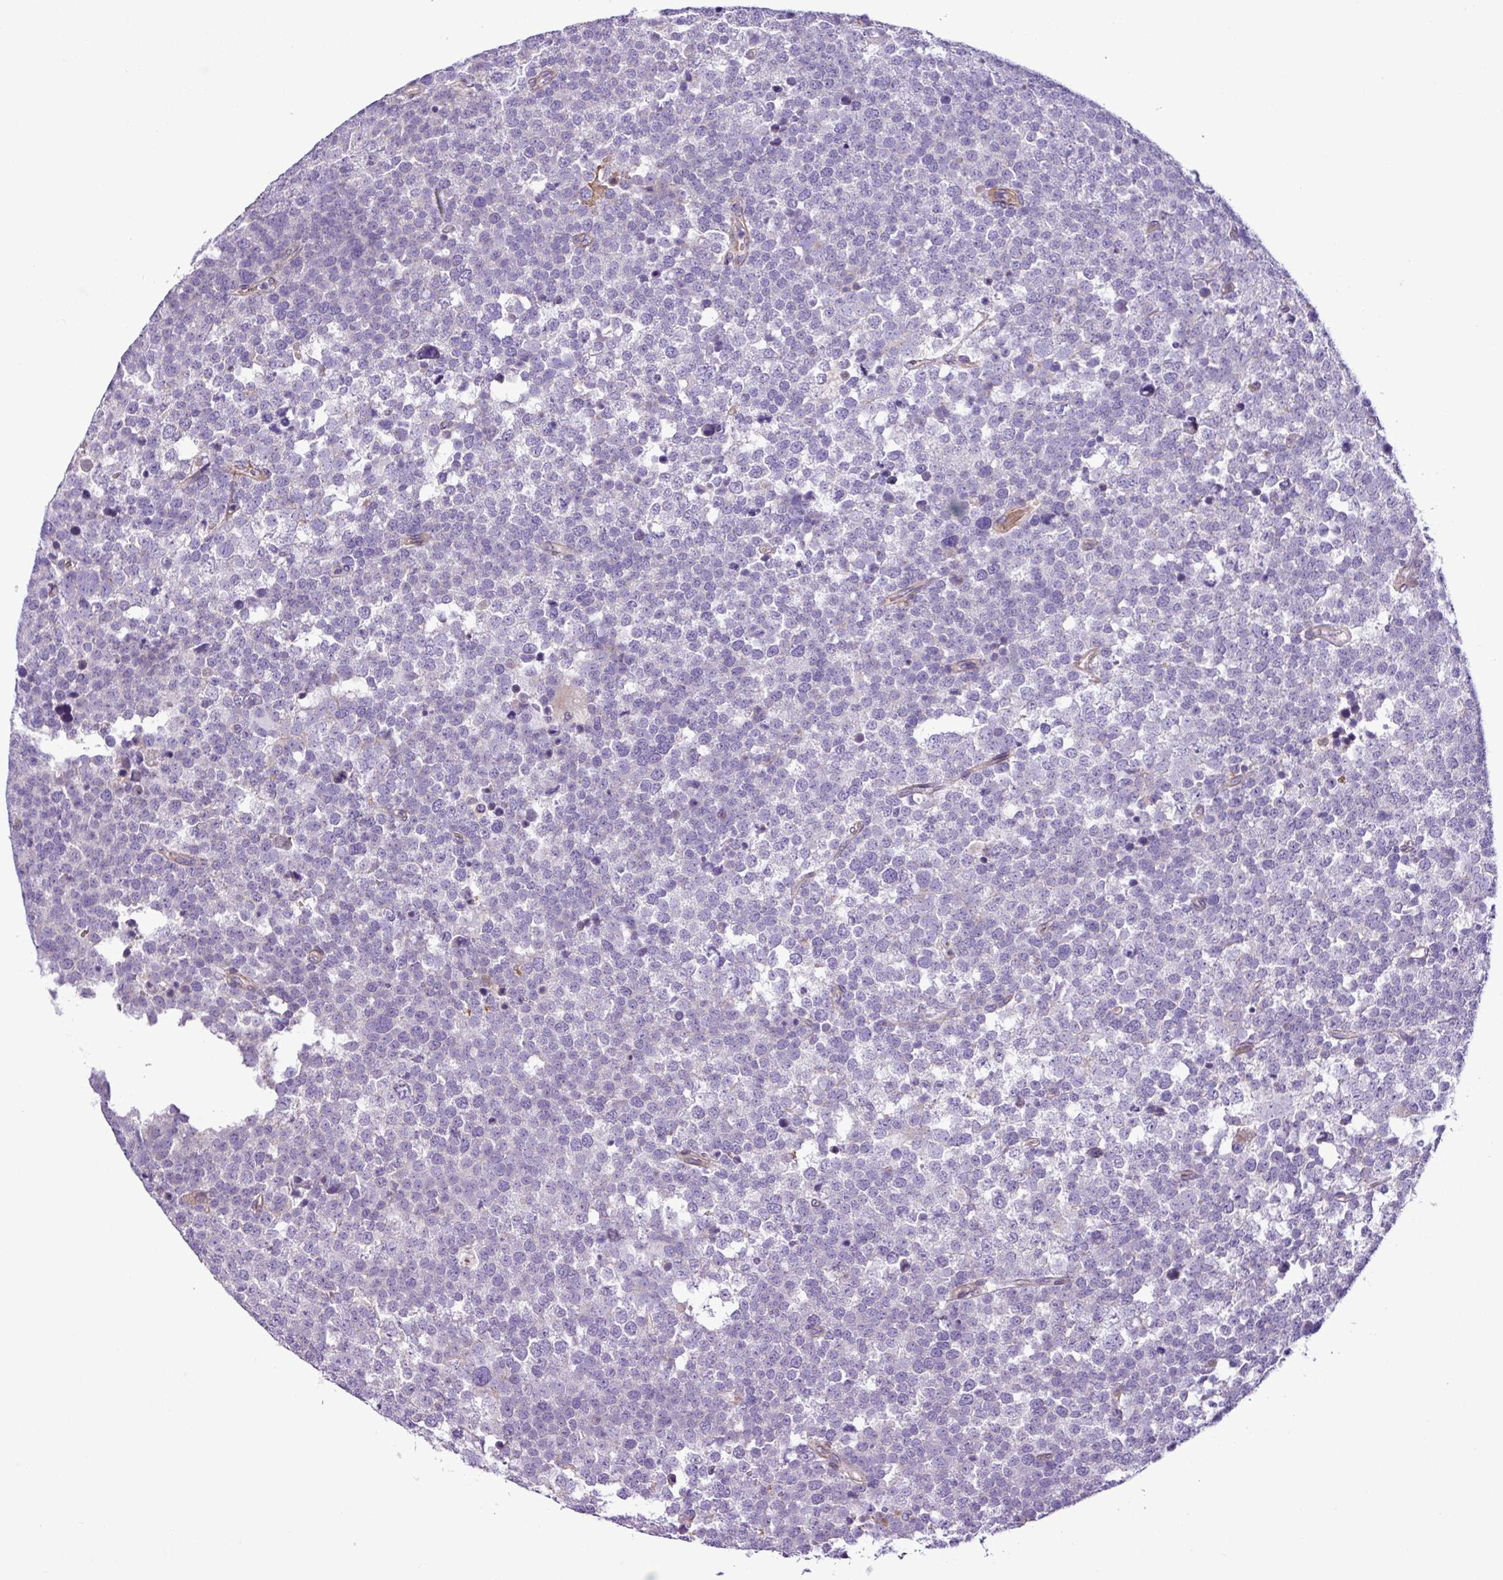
{"staining": {"intensity": "negative", "quantity": "none", "location": "none"}, "tissue": "testis cancer", "cell_type": "Tumor cells", "image_type": "cancer", "snomed": [{"axis": "morphology", "description": "Seminoma, NOS"}, {"axis": "topography", "description": "Testis"}], "caption": "Immunohistochemistry (IHC) photomicrograph of neoplastic tissue: testis cancer stained with DAB reveals no significant protein expression in tumor cells. Nuclei are stained in blue.", "gene": "C11orf91", "patient": {"sex": "male", "age": 71}}